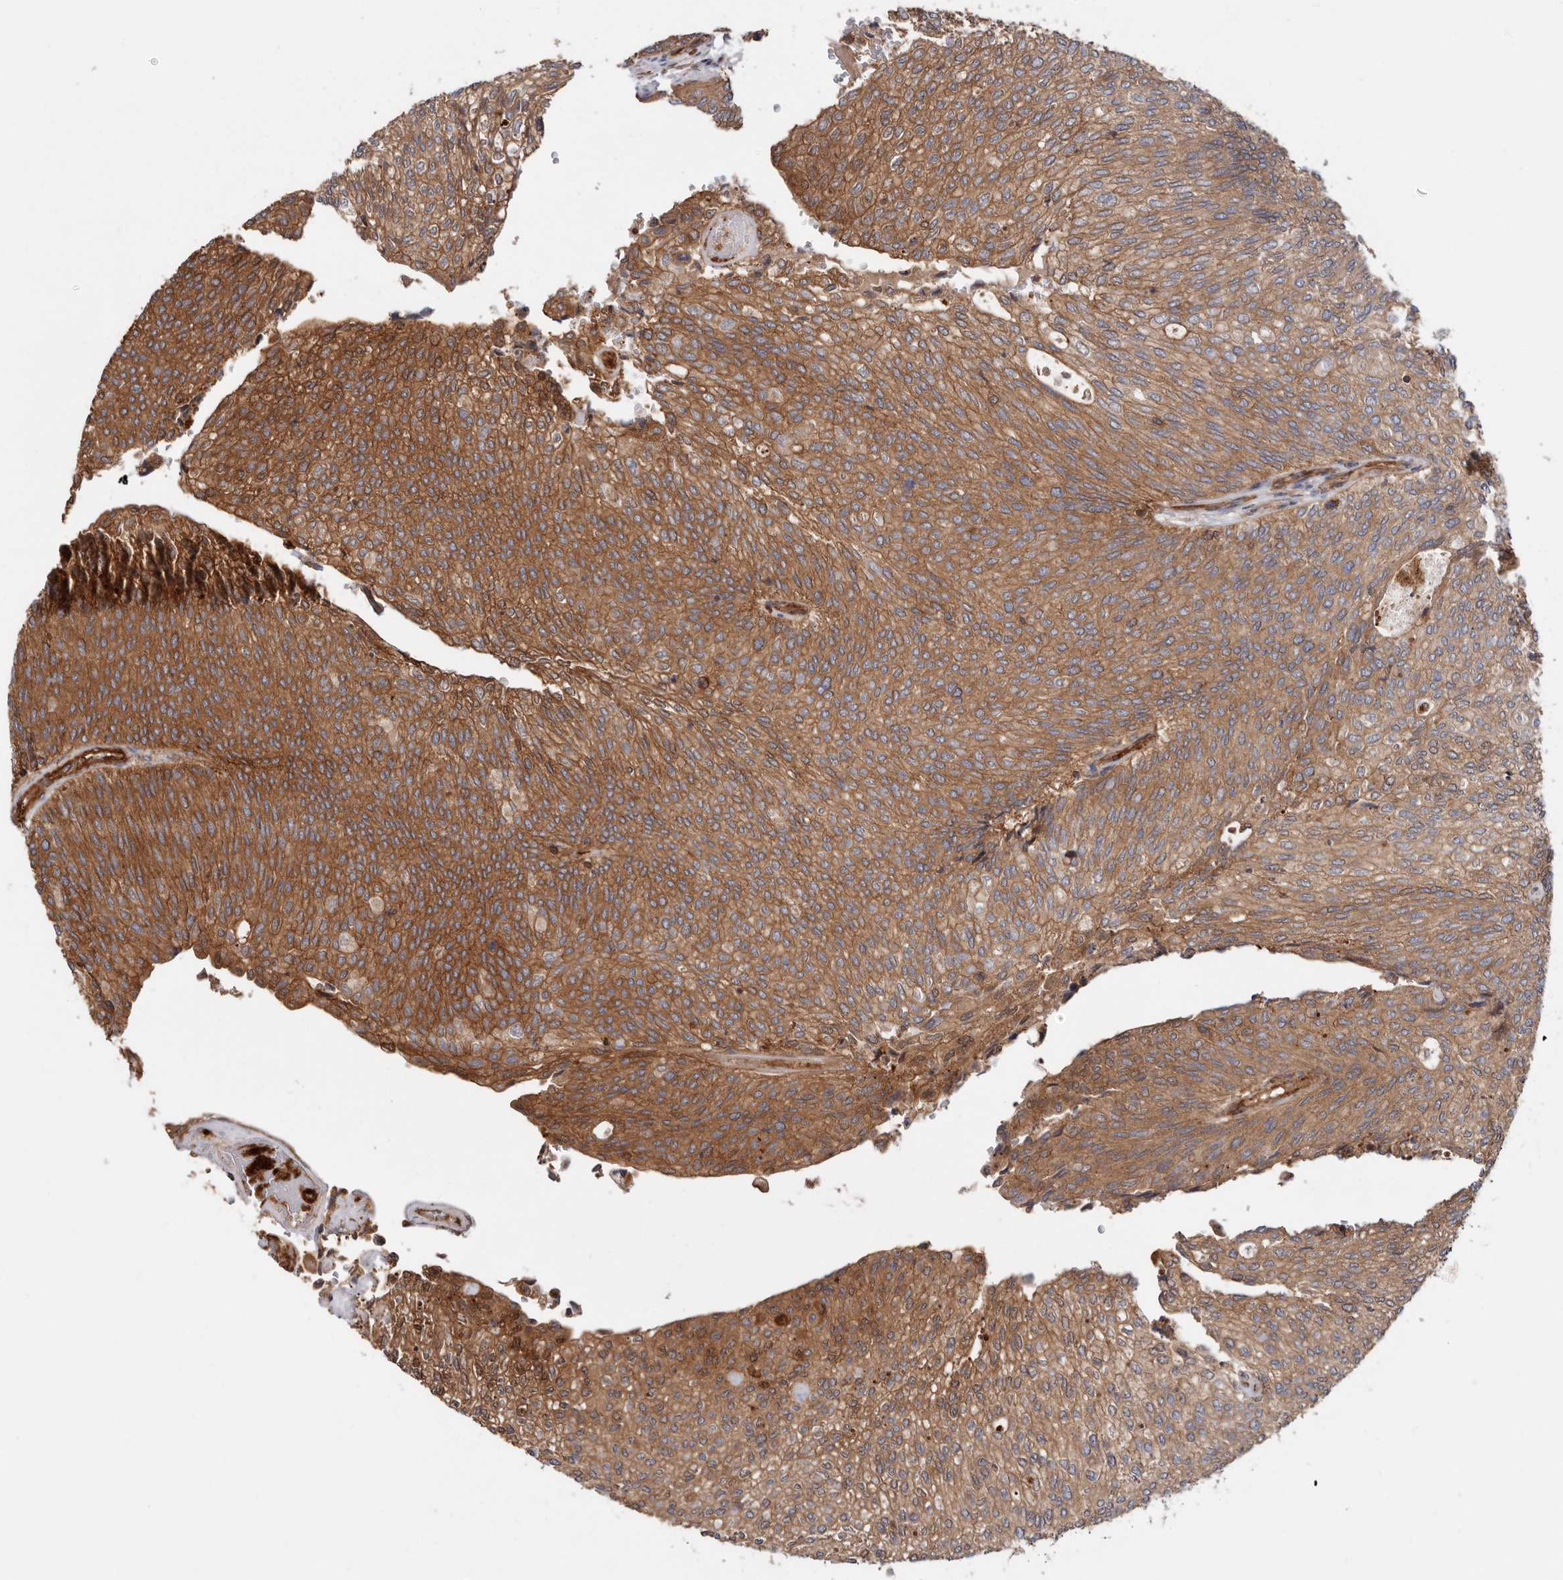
{"staining": {"intensity": "moderate", "quantity": ">75%", "location": "cytoplasmic/membranous"}, "tissue": "urothelial cancer", "cell_type": "Tumor cells", "image_type": "cancer", "snomed": [{"axis": "morphology", "description": "Urothelial carcinoma, Low grade"}, {"axis": "topography", "description": "Urinary bladder"}], "caption": "There is medium levels of moderate cytoplasmic/membranous positivity in tumor cells of low-grade urothelial carcinoma, as demonstrated by immunohistochemical staining (brown color).", "gene": "TMC7", "patient": {"sex": "female", "age": 79}}